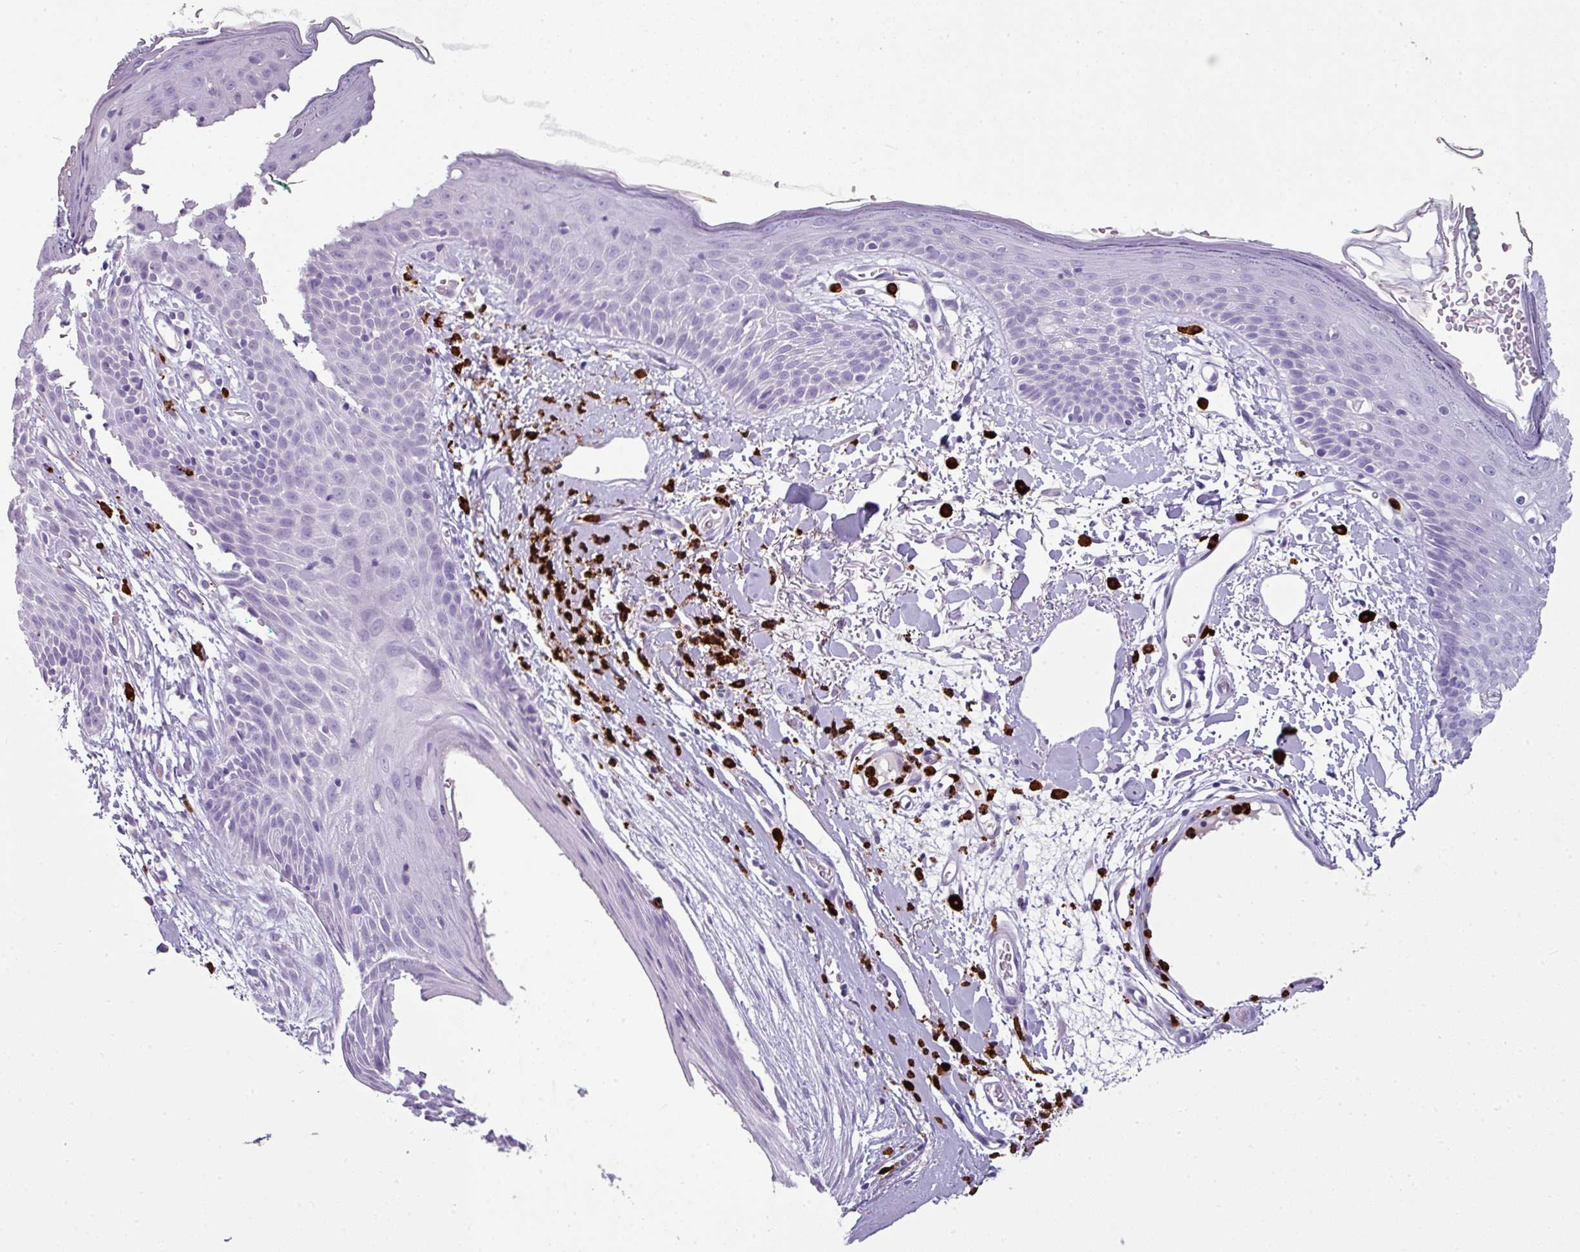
{"staining": {"intensity": "negative", "quantity": "none", "location": "none"}, "tissue": "skin", "cell_type": "Fibroblasts", "image_type": "normal", "snomed": [{"axis": "morphology", "description": "Normal tissue, NOS"}, {"axis": "topography", "description": "Skin"}], "caption": "Immunohistochemistry of normal human skin displays no expression in fibroblasts.", "gene": "CTSG", "patient": {"sex": "male", "age": 79}}